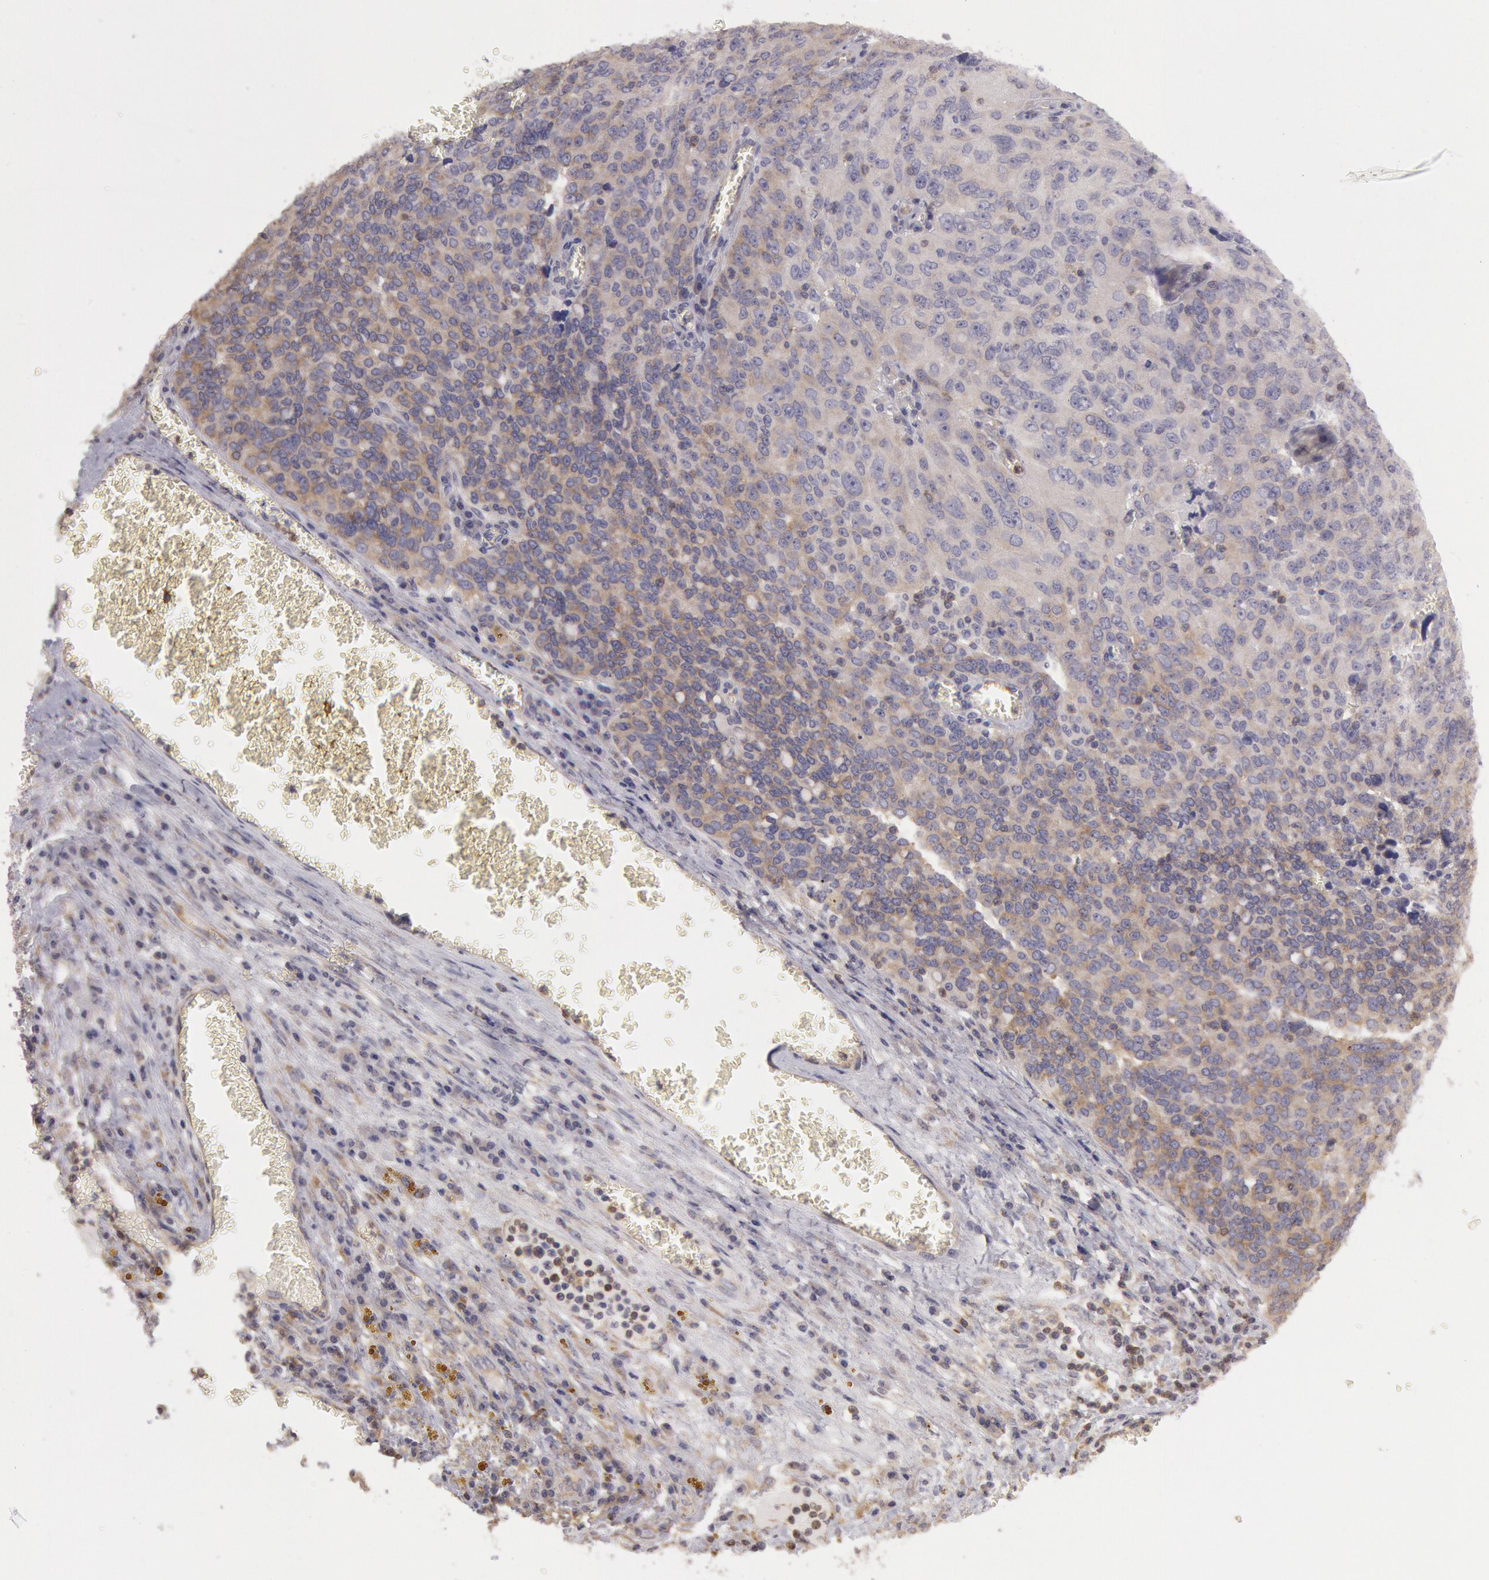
{"staining": {"intensity": "weak", "quantity": ">75%", "location": "cytoplasmic/membranous"}, "tissue": "ovarian cancer", "cell_type": "Tumor cells", "image_type": "cancer", "snomed": [{"axis": "morphology", "description": "Carcinoma, endometroid"}, {"axis": "topography", "description": "Ovary"}], "caption": "Ovarian endometroid carcinoma stained with a brown dye shows weak cytoplasmic/membranous positive positivity in about >75% of tumor cells.", "gene": "NMT2", "patient": {"sex": "female", "age": 75}}